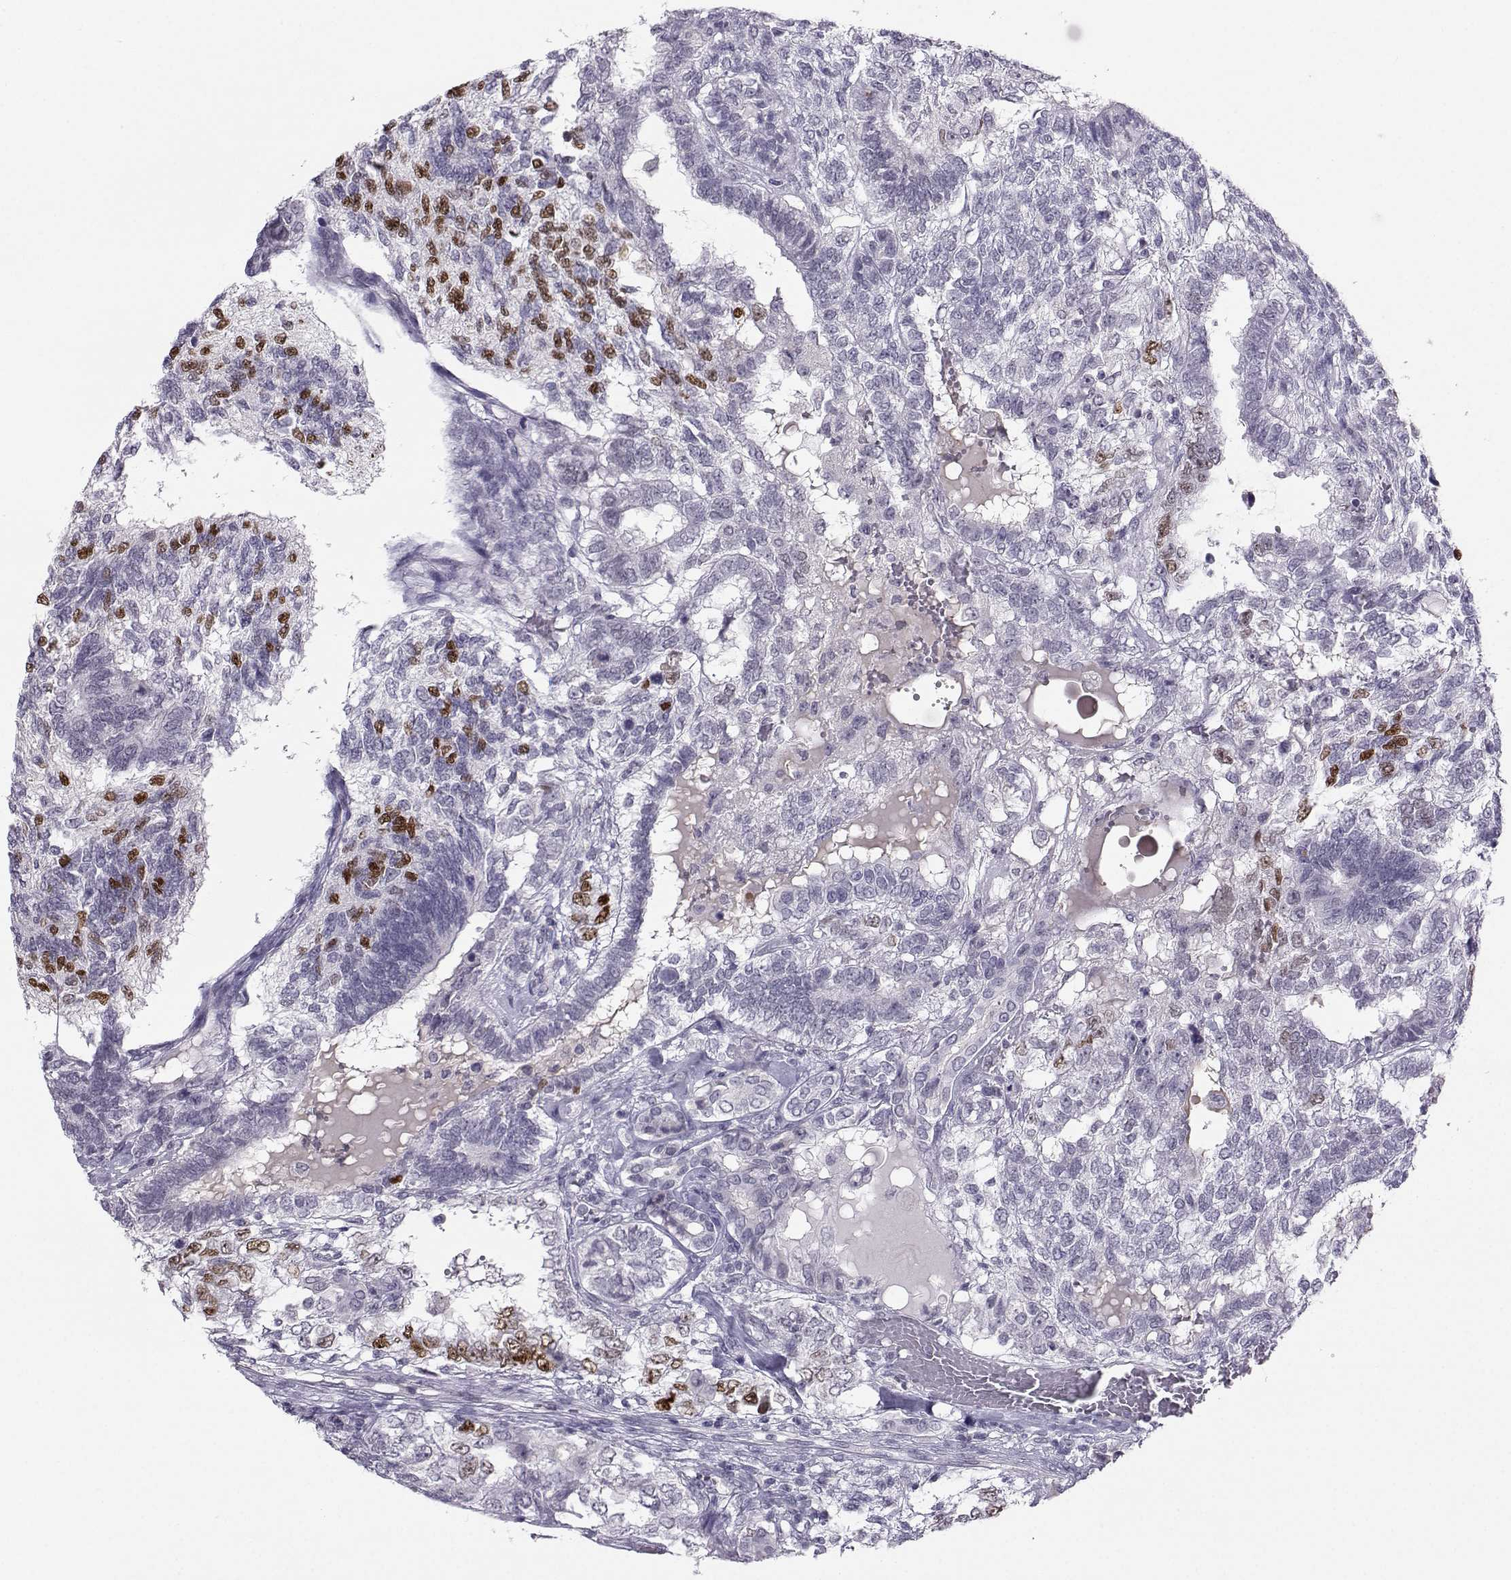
{"staining": {"intensity": "strong", "quantity": "<25%", "location": "nuclear"}, "tissue": "testis cancer", "cell_type": "Tumor cells", "image_type": "cancer", "snomed": [{"axis": "morphology", "description": "Seminoma, NOS"}, {"axis": "morphology", "description": "Carcinoma, Embryonal, NOS"}, {"axis": "topography", "description": "Testis"}], "caption": "The photomicrograph reveals staining of testis cancer (embryonal carcinoma), revealing strong nuclear protein expression (brown color) within tumor cells. Immunohistochemistry stains the protein of interest in brown and the nuclei are stained blue.", "gene": "LHX1", "patient": {"sex": "male", "age": 41}}